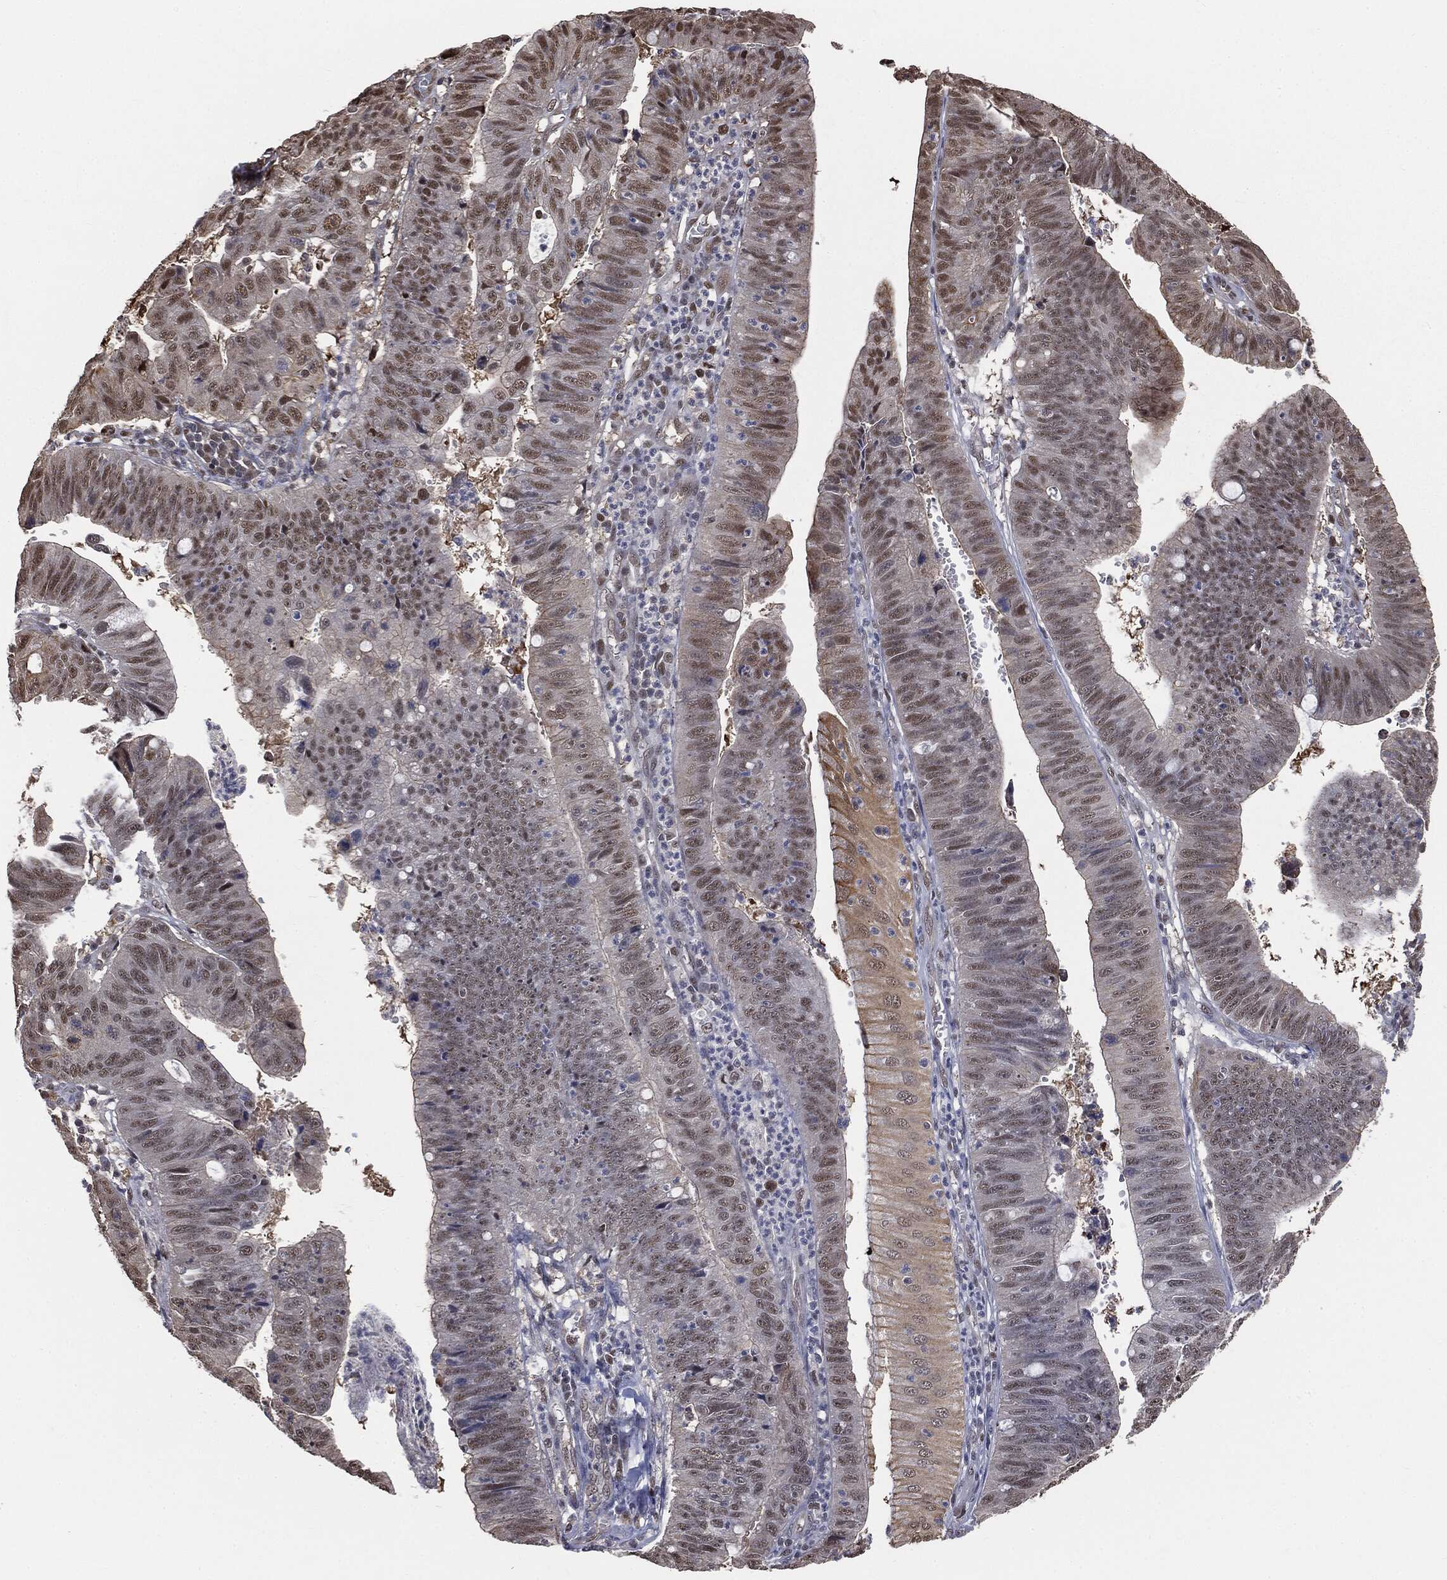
{"staining": {"intensity": "moderate", "quantity": "<25%", "location": "nuclear"}, "tissue": "stomach cancer", "cell_type": "Tumor cells", "image_type": "cancer", "snomed": [{"axis": "morphology", "description": "Adenocarcinoma, NOS"}, {"axis": "topography", "description": "Stomach"}], "caption": "Human stomach cancer (adenocarcinoma) stained with a brown dye displays moderate nuclear positive positivity in about <25% of tumor cells.", "gene": "SHLD2", "patient": {"sex": "male", "age": 59}}